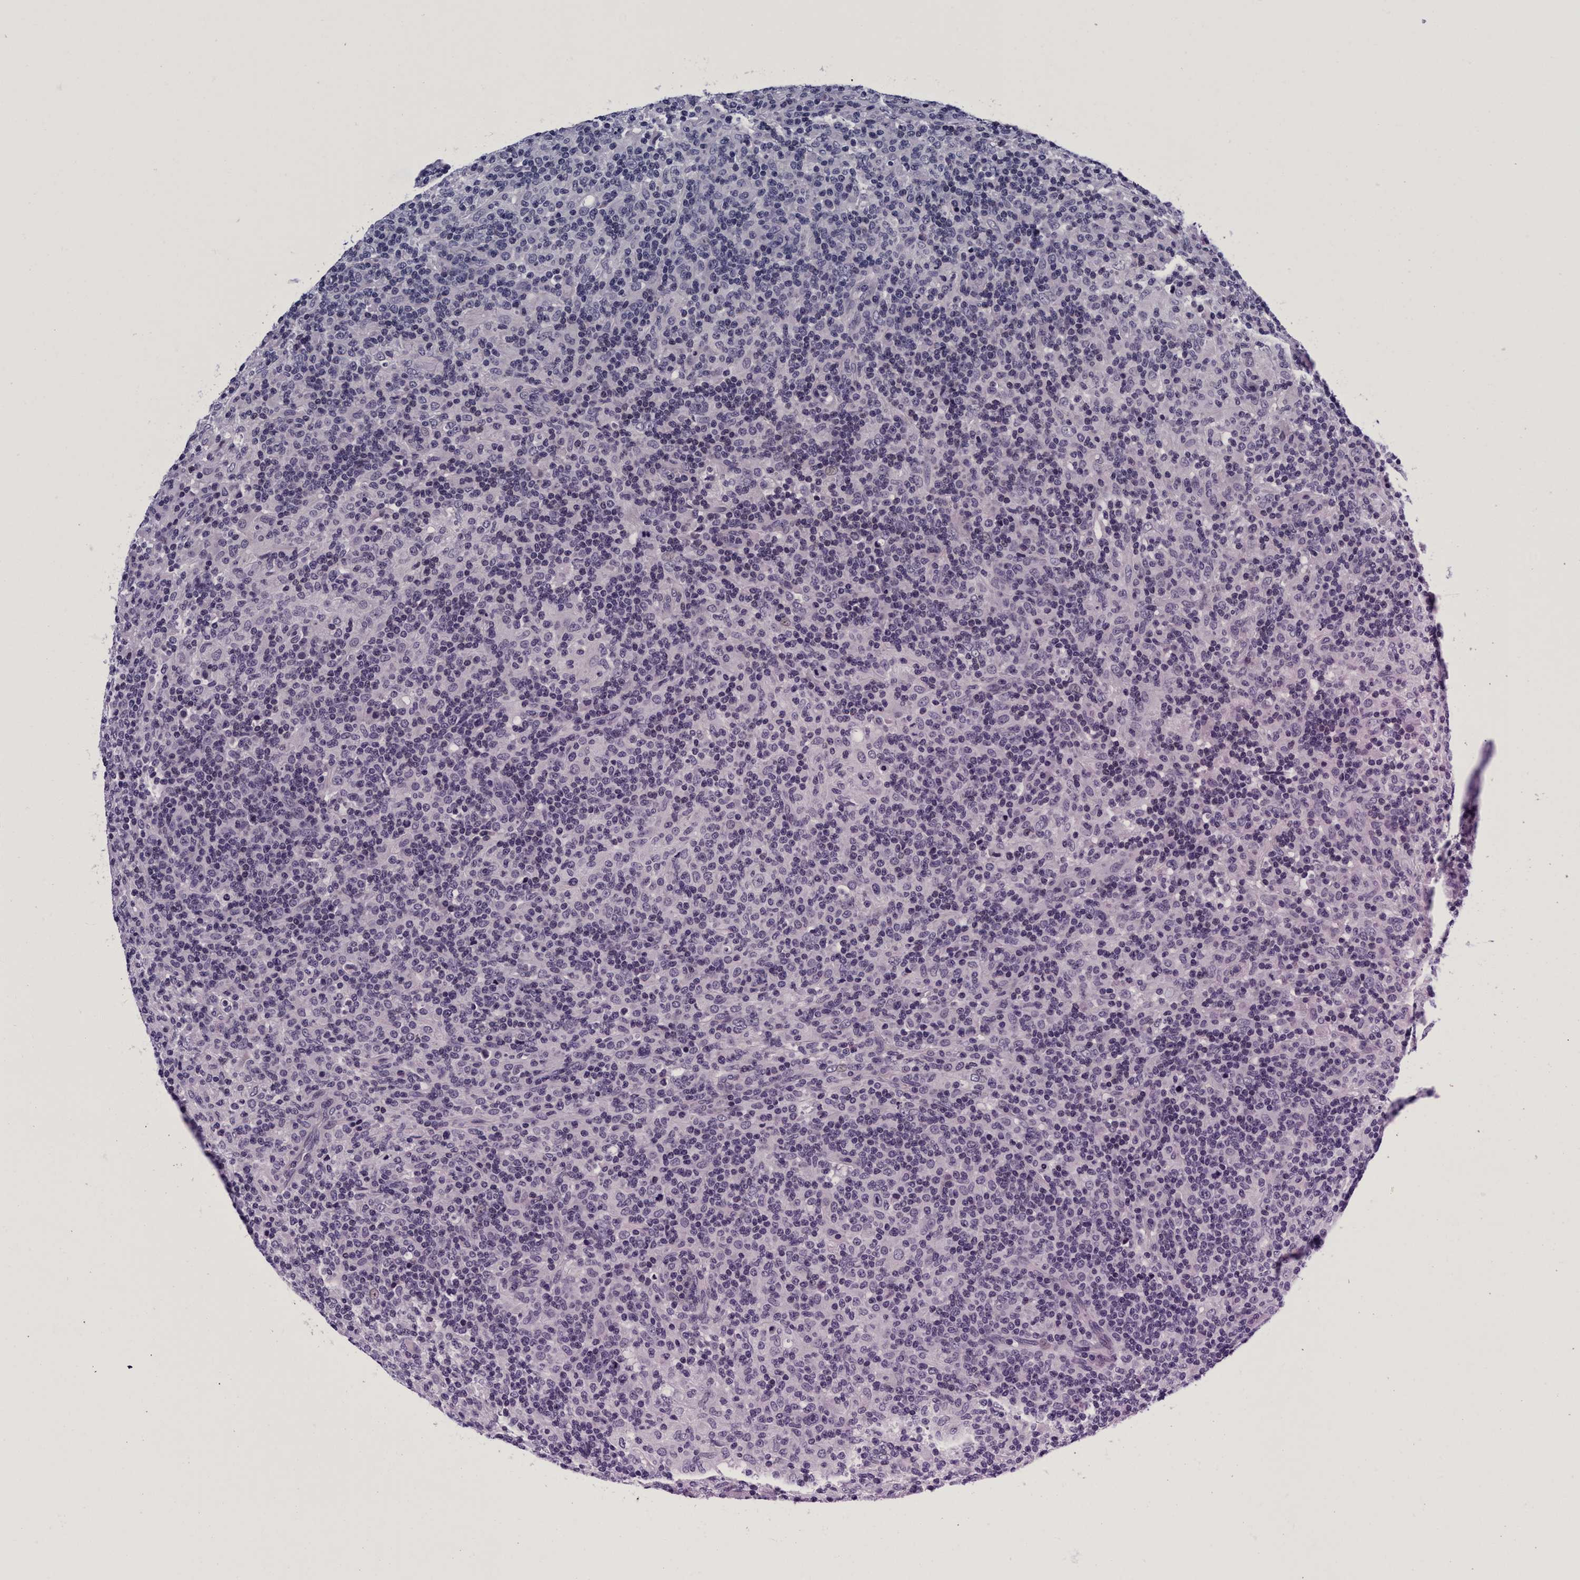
{"staining": {"intensity": "negative", "quantity": "none", "location": "none"}, "tissue": "lymphoma", "cell_type": "Tumor cells", "image_type": "cancer", "snomed": [{"axis": "morphology", "description": "Hodgkin's disease, NOS"}, {"axis": "topography", "description": "Lymph node"}], "caption": "Immunohistochemistry (IHC) micrograph of neoplastic tissue: lymphoma stained with DAB (3,3'-diaminobenzidine) demonstrates no significant protein staining in tumor cells.", "gene": "PLPPR1", "patient": {"sex": "male", "age": 70}}